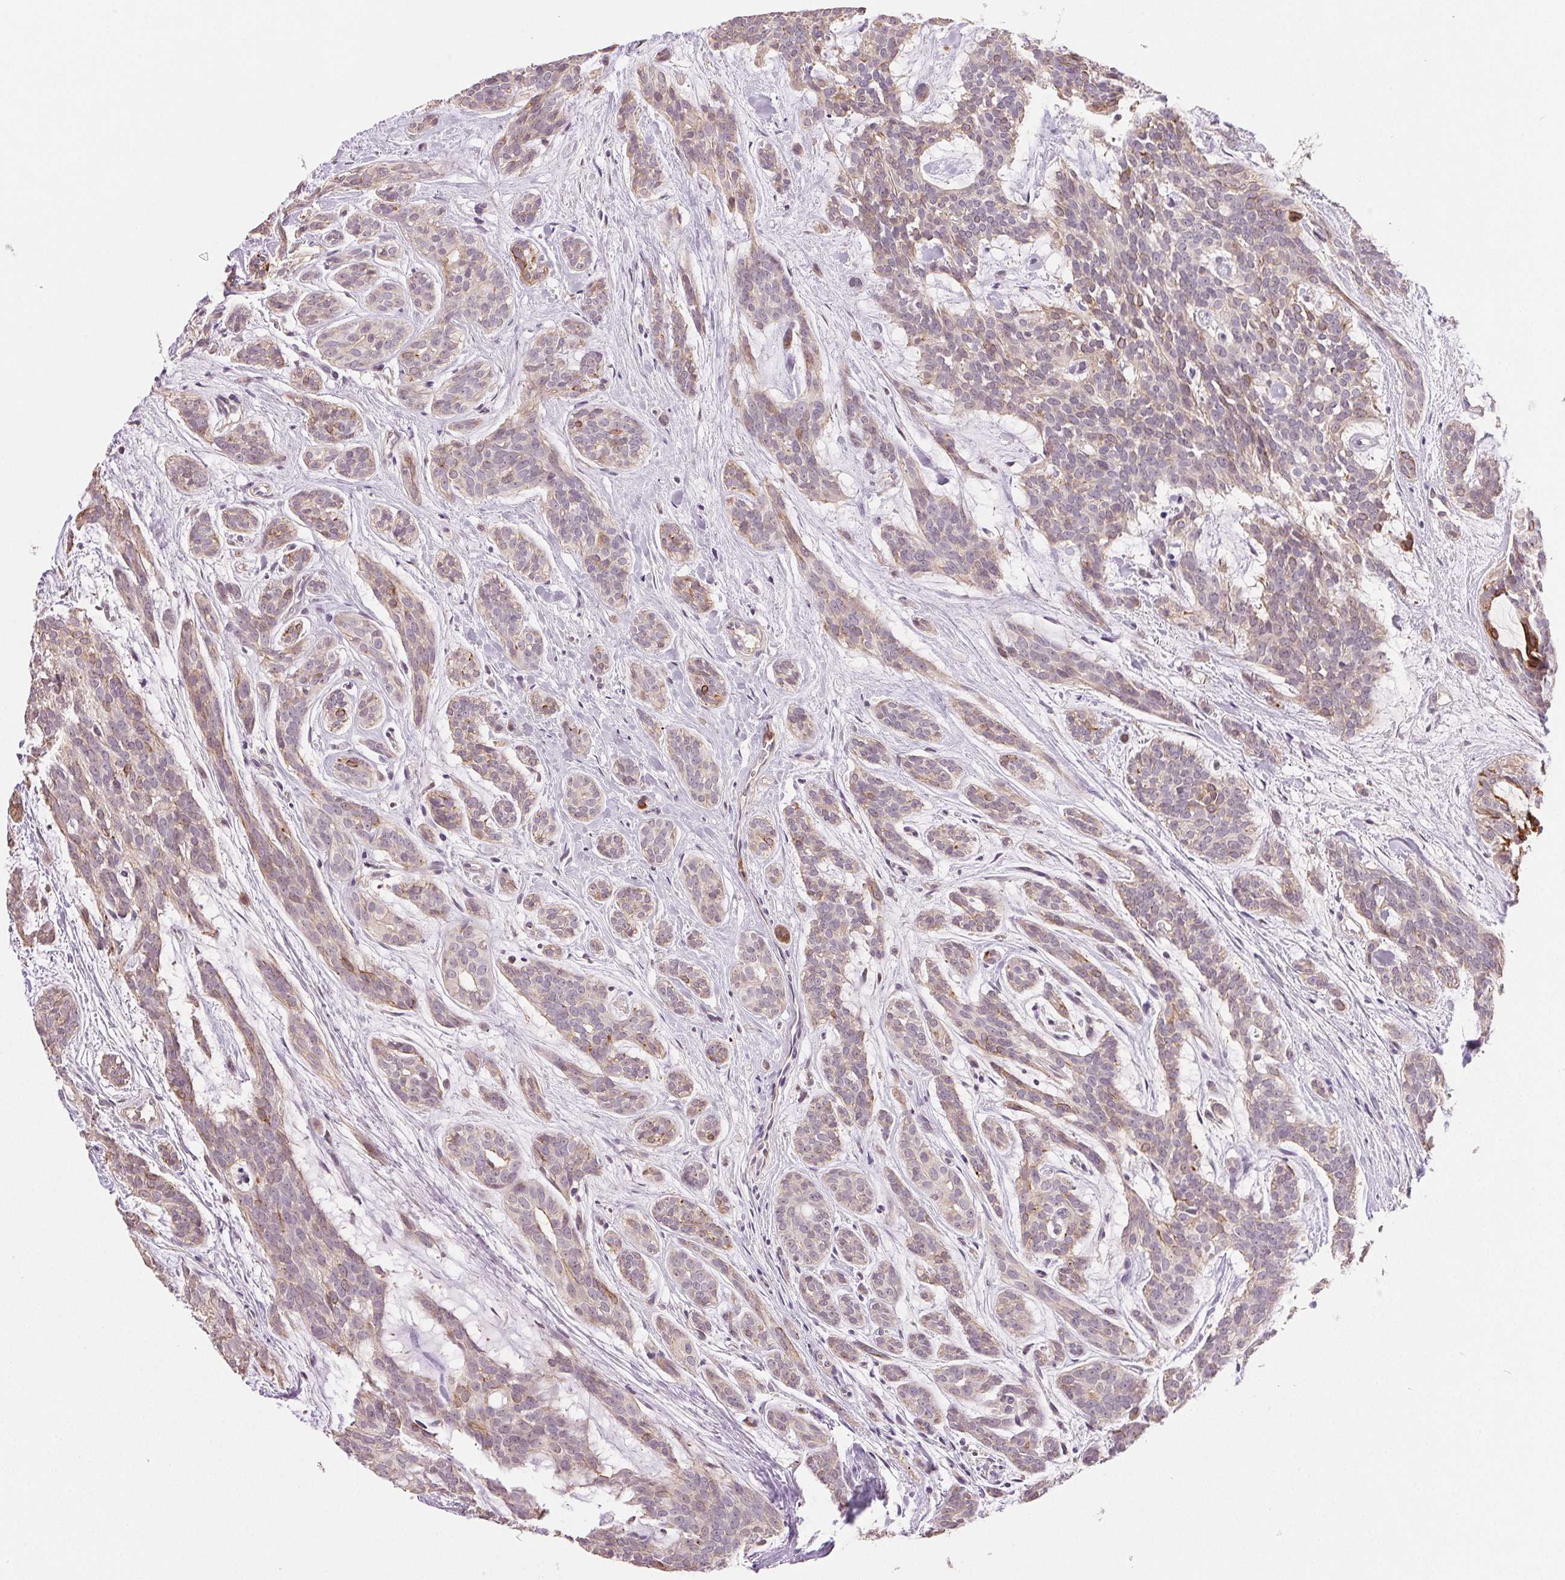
{"staining": {"intensity": "strong", "quantity": "<25%", "location": "cytoplasmic/membranous"}, "tissue": "head and neck cancer", "cell_type": "Tumor cells", "image_type": "cancer", "snomed": [{"axis": "morphology", "description": "Adenocarcinoma, NOS"}, {"axis": "topography", "description": "Head-Neck"}], "caption": "Immunohistochemical staining of human head and neck cancer (adenocarcinoma) reveals medium levels of strong cytoplasmic/membranous positivity in approximately <25% of tumor cells.", "gene": "TMEM253", "patient": {"sex": "male", "age": 66}}